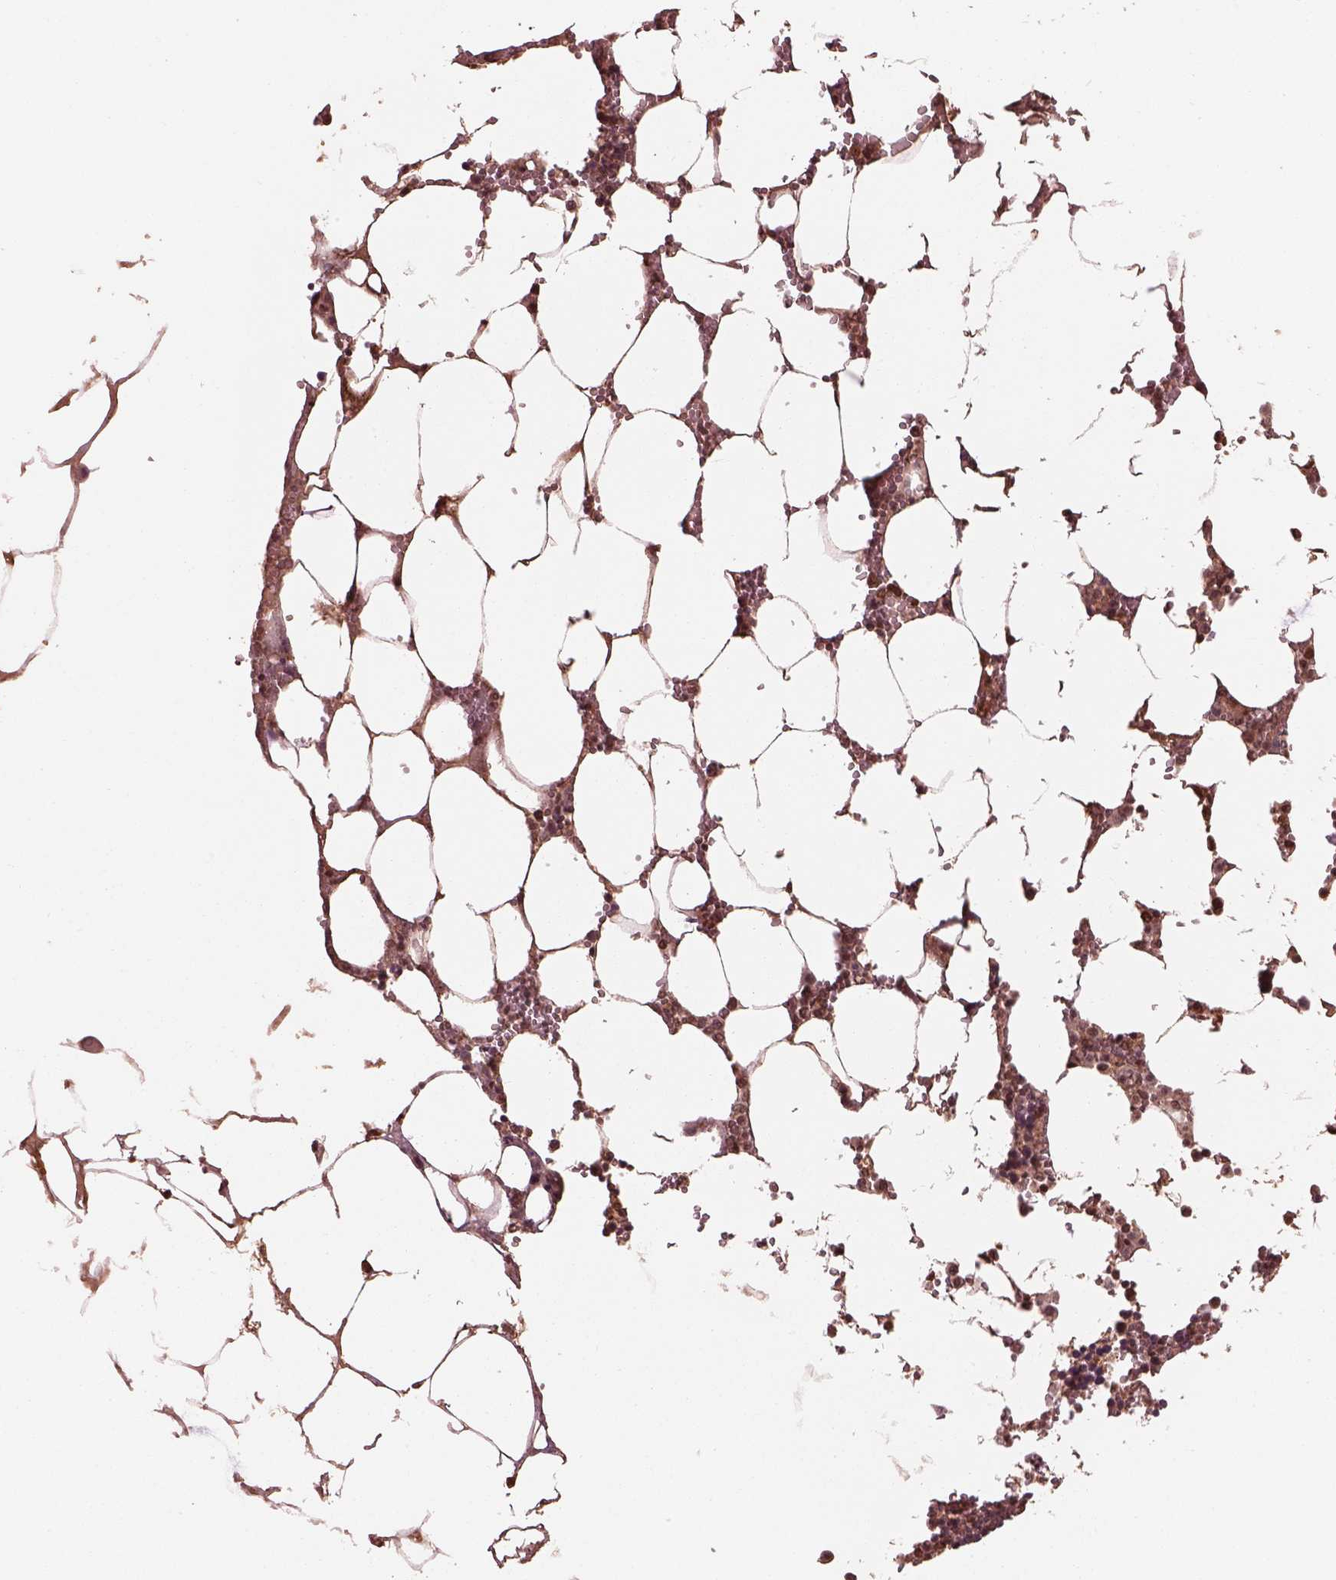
{"staining": {"intensity": "moderate", "quantity": ">75%", "location": "cytoplasmic/membranous,nuclear"}, "tissue": "bone marrow", "cell_type": "Hematopoietic cells", "image_type": "normal", "snomed": [{"axis": "morphology", "description": "Normal tissue, NOS"}, {"axis": "topography", "description": "Bone marrow"}], "caption": "Immunohistochemistry (IHC) (DAB) staining of normal bone marrow reveals moderate cytoplasmic/membranous,nuclear protein positivity in about >75% of hematopoietic cells.", "gene": "PSMC5", "patient": {"sex": "male", "age": 54}}